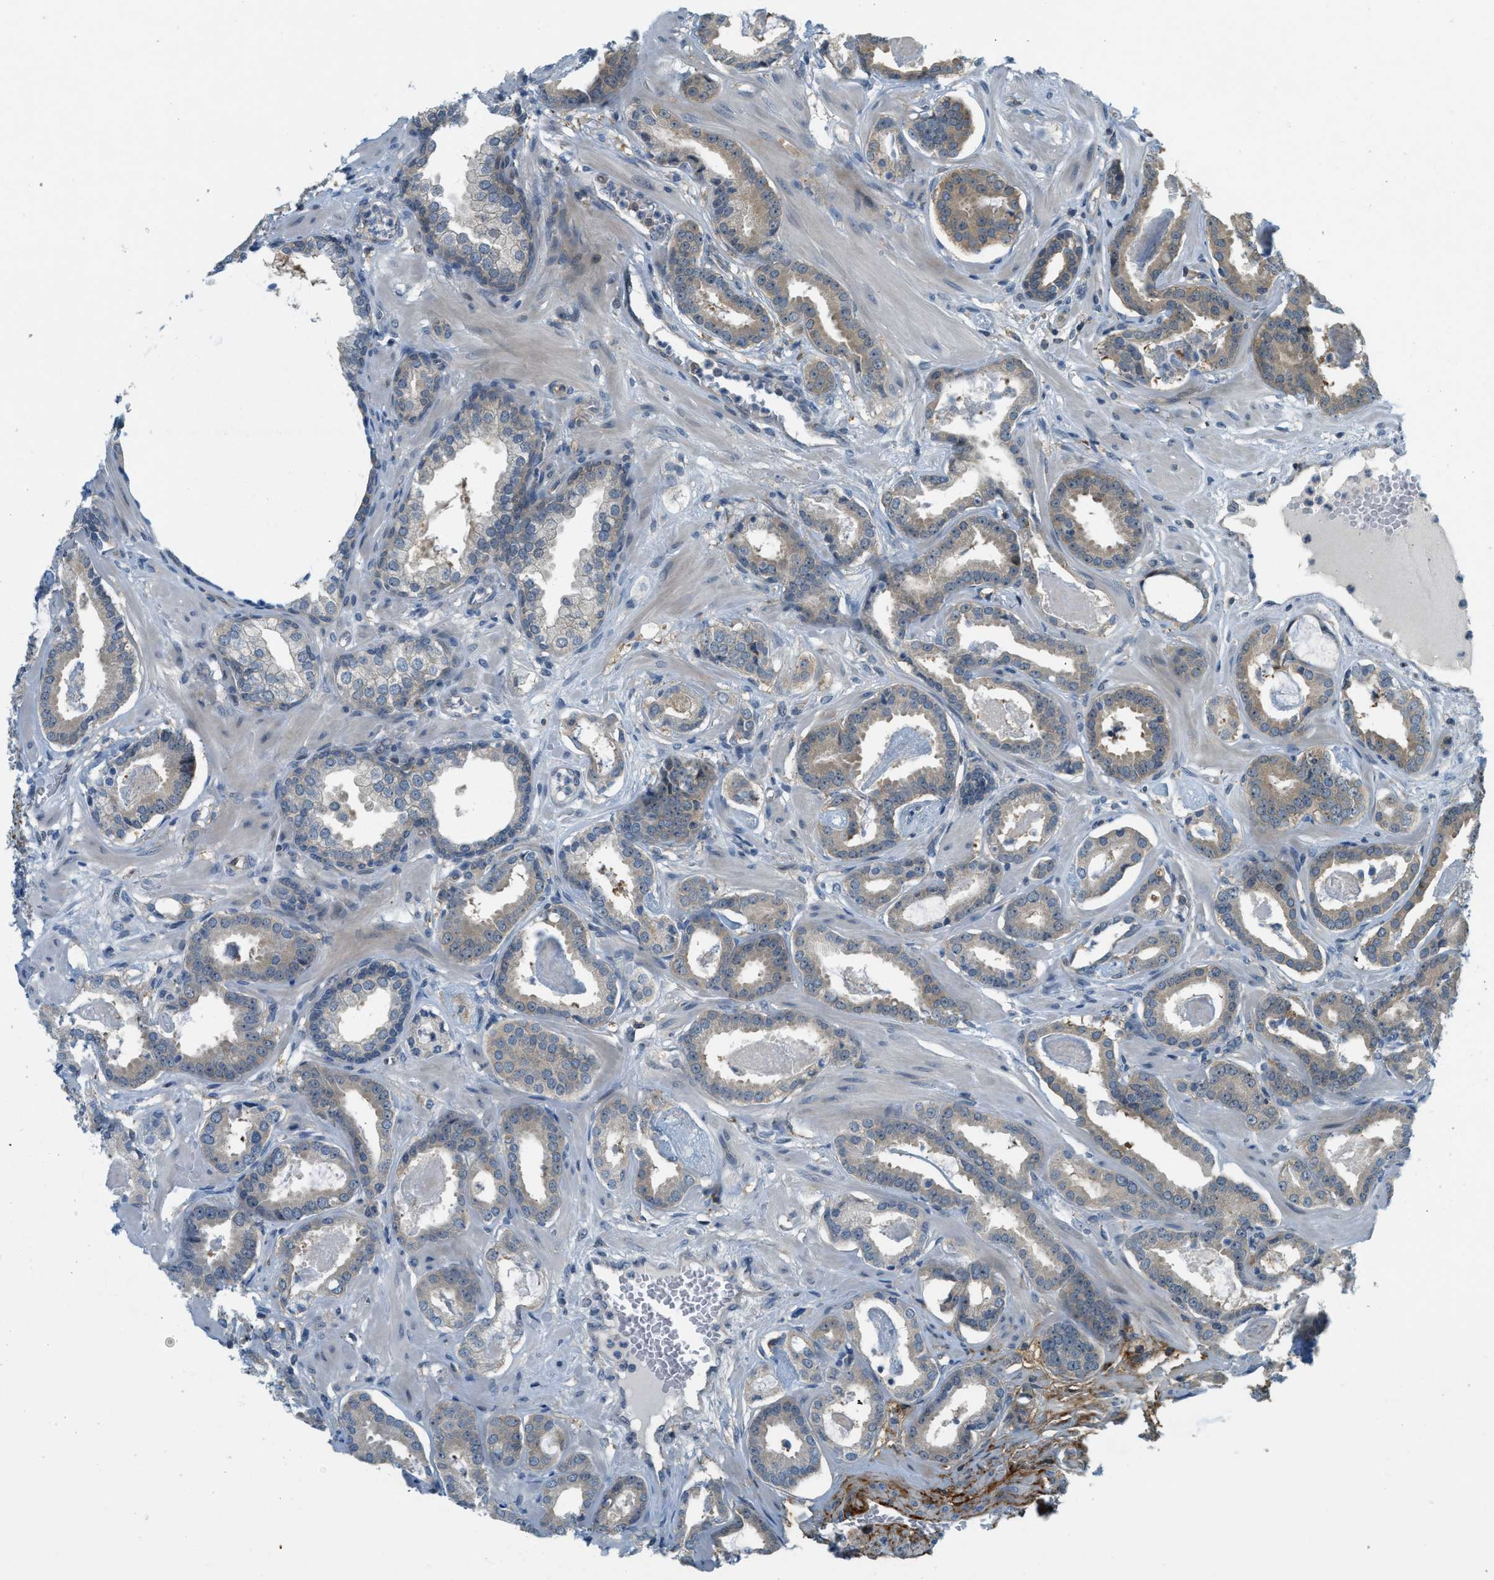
{"staining": {"intensity": "weak", "quantity": ">75%", "location": "cytoplasmic/membranous"}, "tissue": "prostate cancer", "cell_type": "Tumor cells", "image_type": "cancer", "snomed": [{"axis": "morphology", "description": "Adenocarcinoma, Low grade"}, {"axis": "topography", "description": "Prostate"}], "caption": "There is low levels of weak cytoplasmic/membranous staining in tumor cells of prostate cancer, as demonstrated by immunohistochemical staining (brown color).", "gene": "PDCL3", "patient": {"sex": "male", "age": 53}}